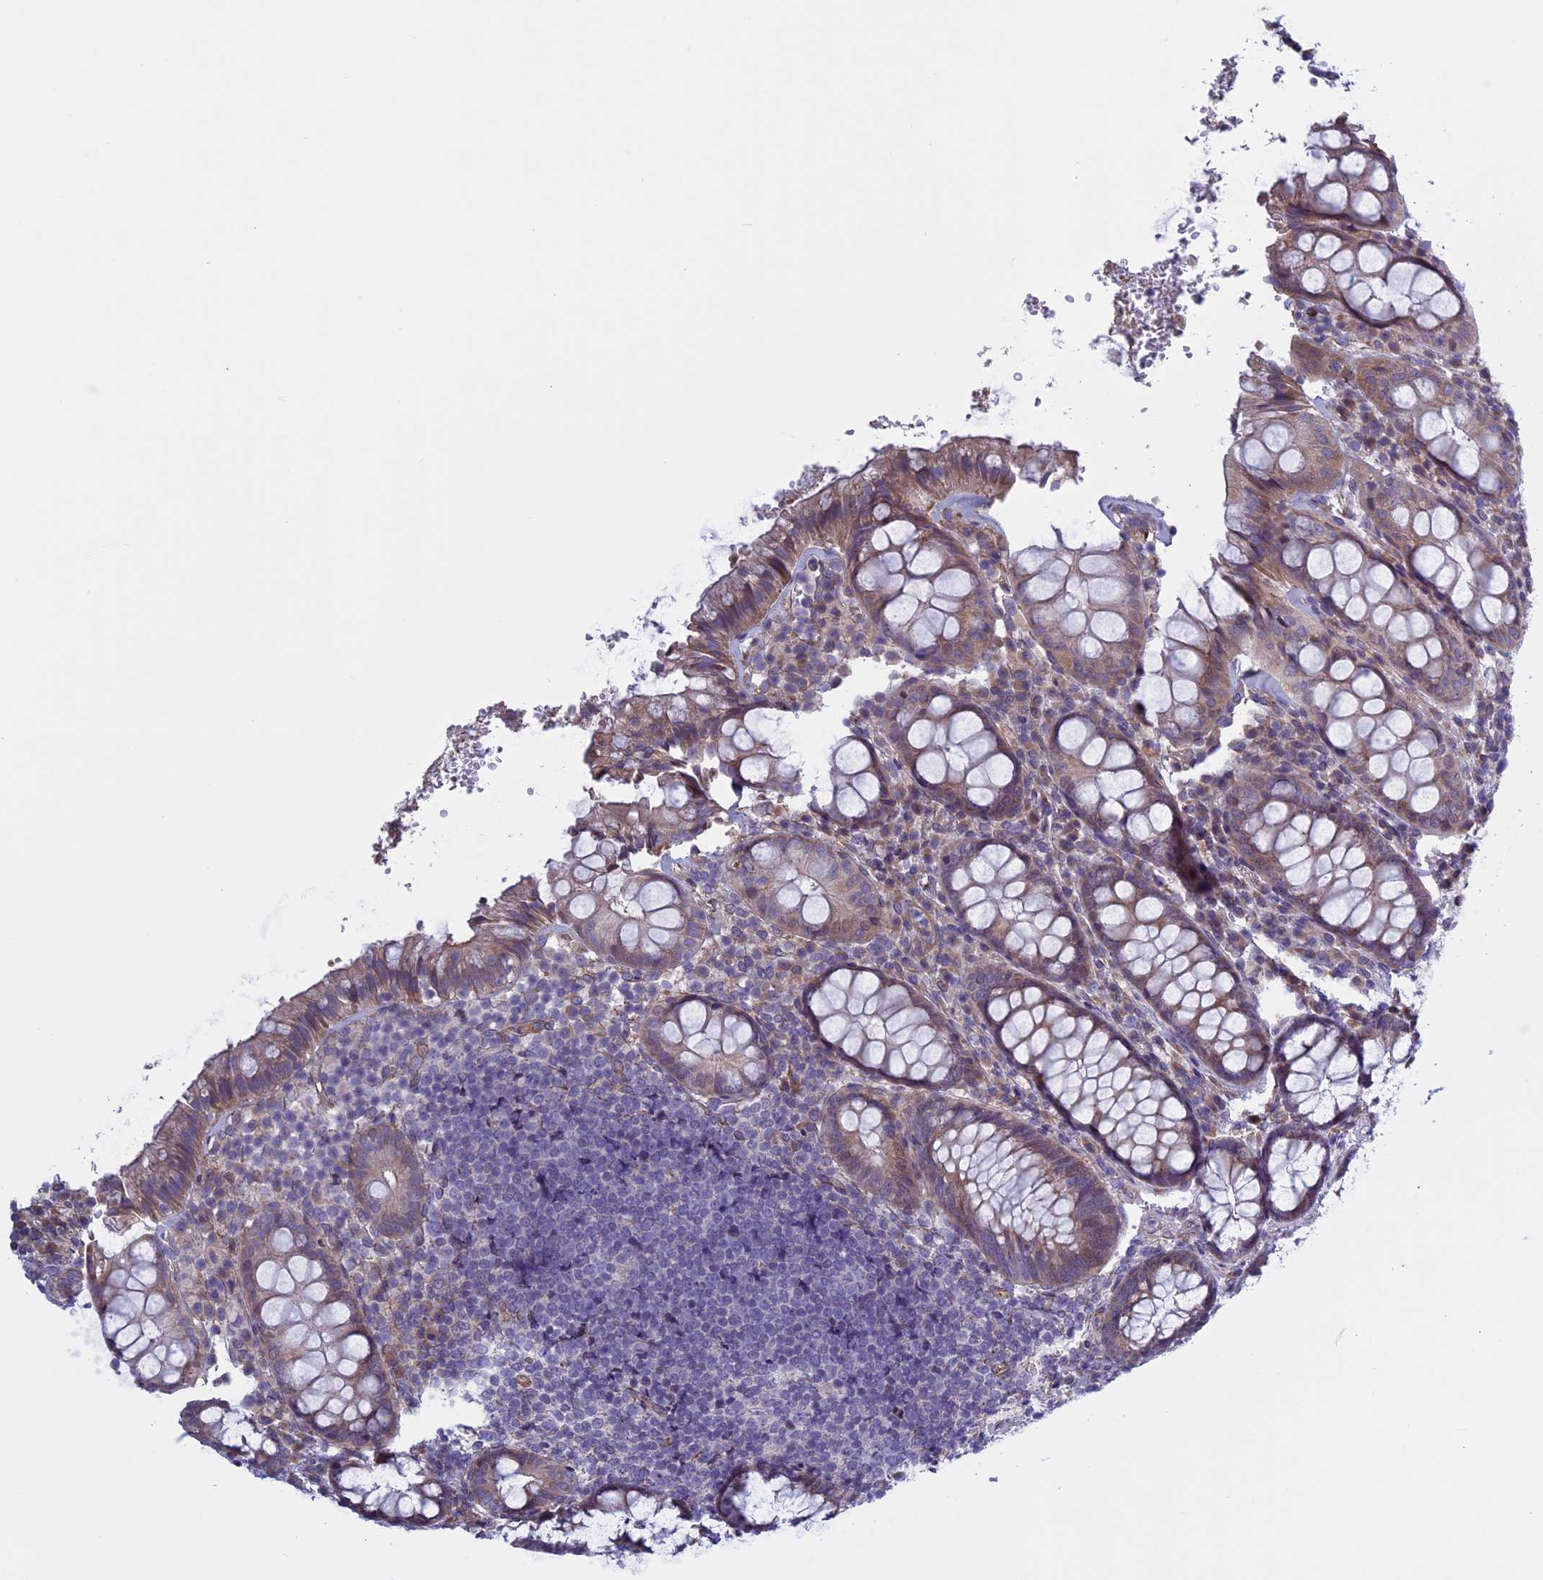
{"staining": {"intensity": "weak", "quantity": "25%-75%", "location": "cytoplasmic/membranous"}, "tissue": "rectum", "cell_type": "Glandular cells", "image_type": "normal", "snomed": [{"axis": "morphology", "description": "Normal tissue, NOS"}, {"axis": "topography", "description": "Rectum"}], "caption": "Immunohistochemistry histopathology image of unremarkable human rectum stained for a protein (brown), which displays low levels of weak cytoplasmic/membranous positivity in approximately 25%-75% of glandular cells.", "gene": "BCL2L10", "patient": {"sex": "male", "age": 83}}